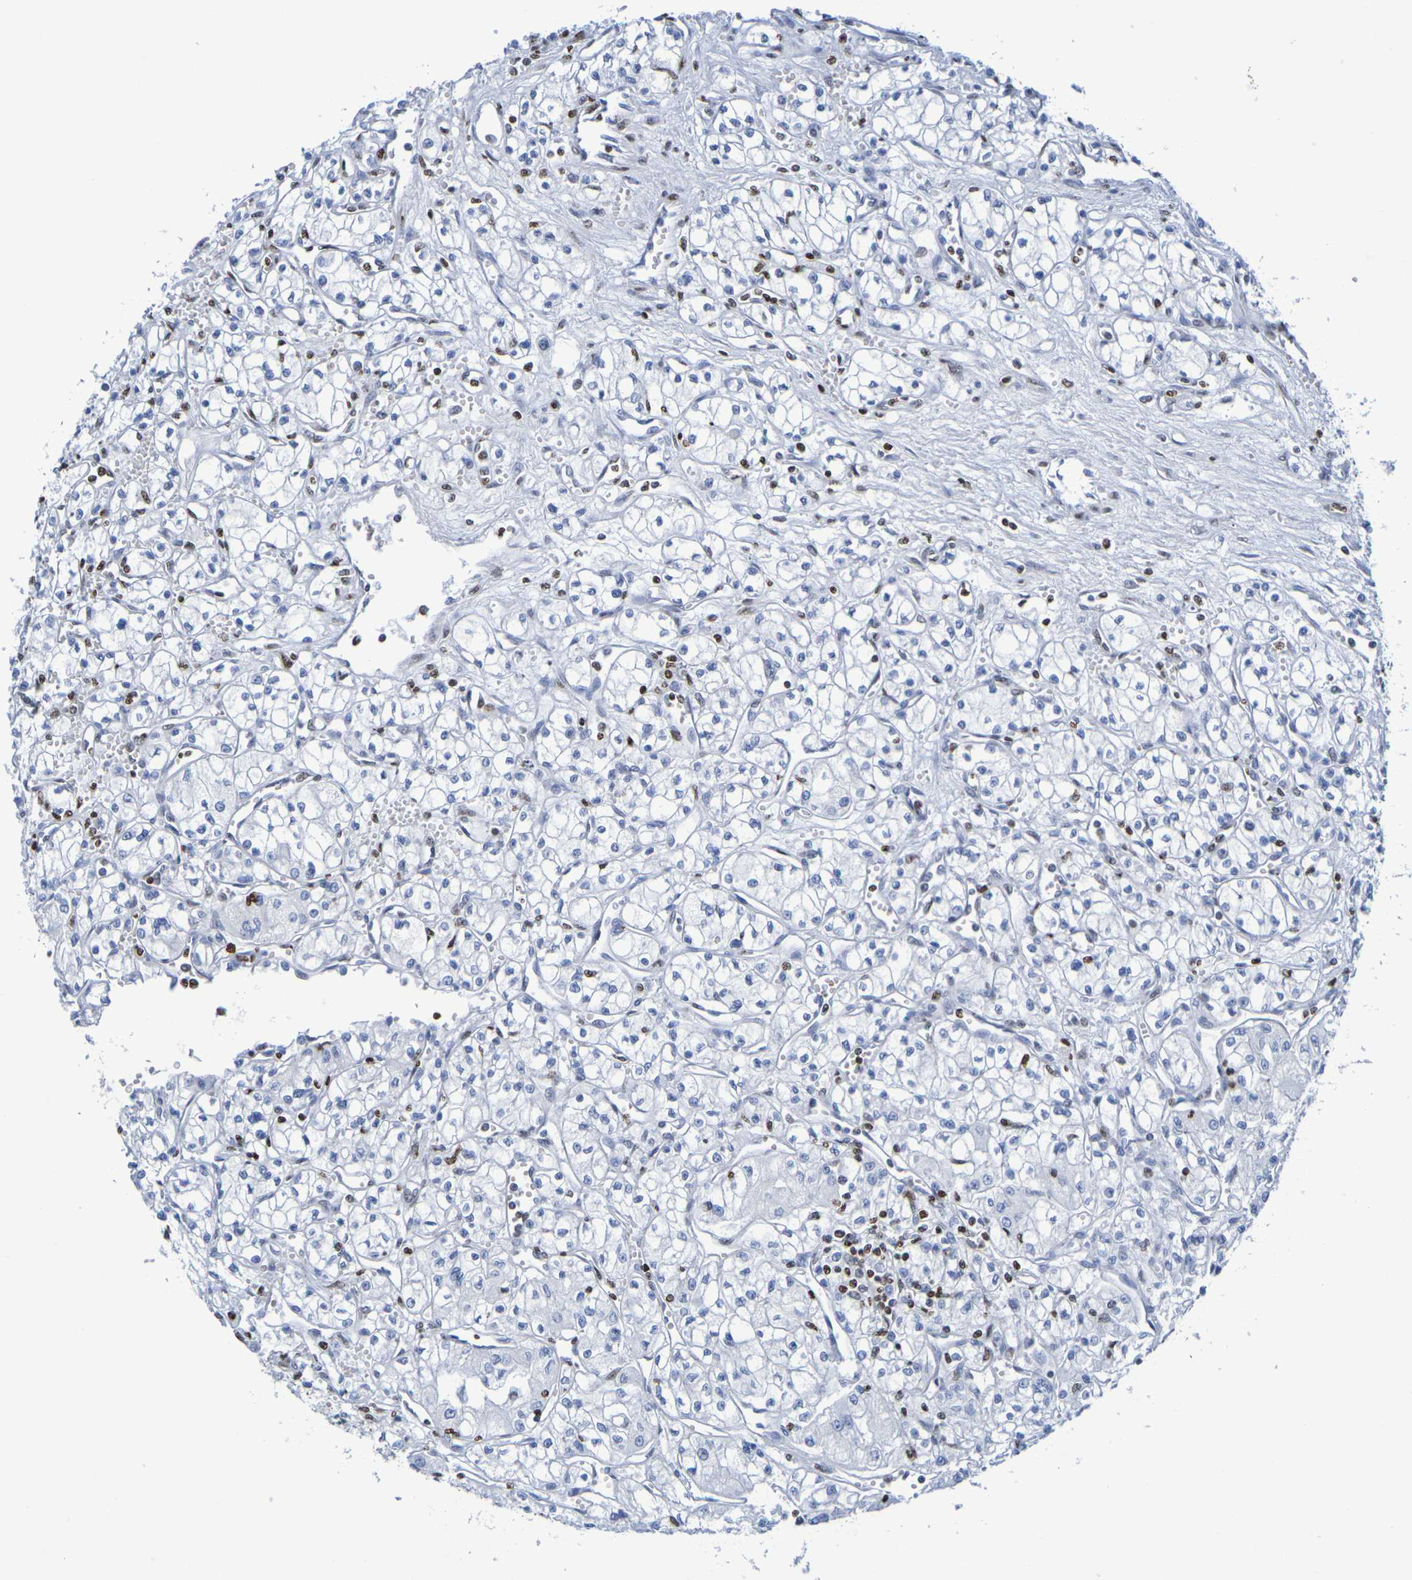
{"staining": {"intensity": "negative", "quantity": "none", "location": "none"}, "tissue": "renal cancer", "cell_type": "Tumor cells", "image_type": "cancer", "snomed": [{"axis": "morphology", "description": "Normal tissue, NOS"}, {"axis": "morphology", "description": "Adenocarcinoma, NOS"}, {"axis": "topography", "description": "Kidney"}], "caption": "IHC photomicrograph of renal cancer (adenocarcinoma) stained for a protein (brown), which demonstrates no positivity in tumor cells.", "gene": "H1-5", "patient": {"sex": "male", "age": 59}}